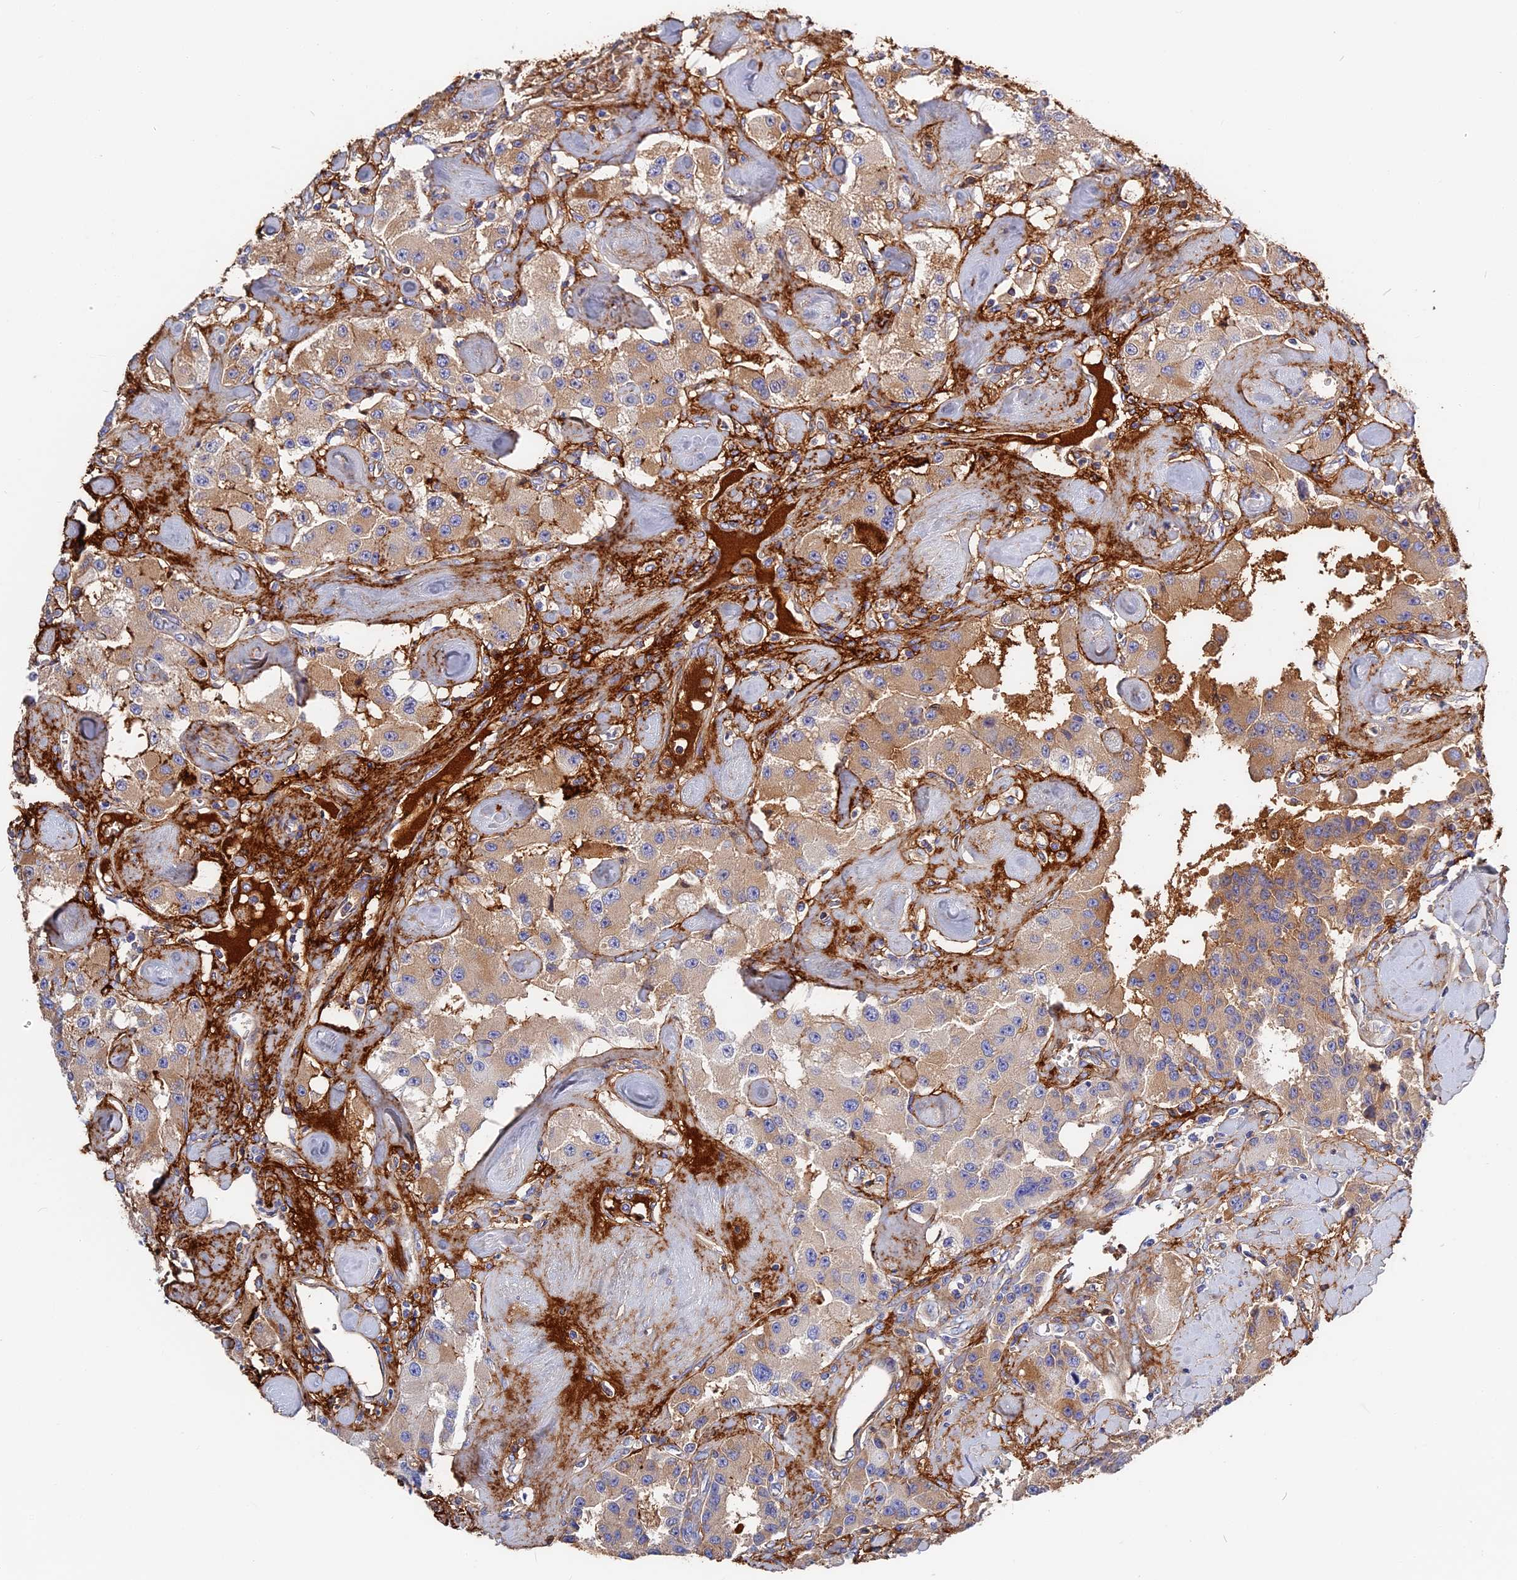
{"staining": {"intensity": "moderate", "quantity": "25%-75%", "location": "cytoplasmic/membranous"}, "tissue": "carcinoid", "cell_type": "Tumor cells", "image_type": "cancer", "snomed": [{"axis": "morphology", "description": "Carcinoid, malignant, NOS"}, {"axis": "topography", "description": "Pancreas"}], "caption": "IHC histopathology image of neoplastic tissue: carcinoid (malignant) stained using immunohistochemistry exhibits medium levels of moderate protein expression localized specifically in the cytoplasmic/membranous of tumor cells, appearing as a cytoplasmic/membranous brown color.", "gene": "ITIH1", "patient": {"sex": "male", "age": 41}}